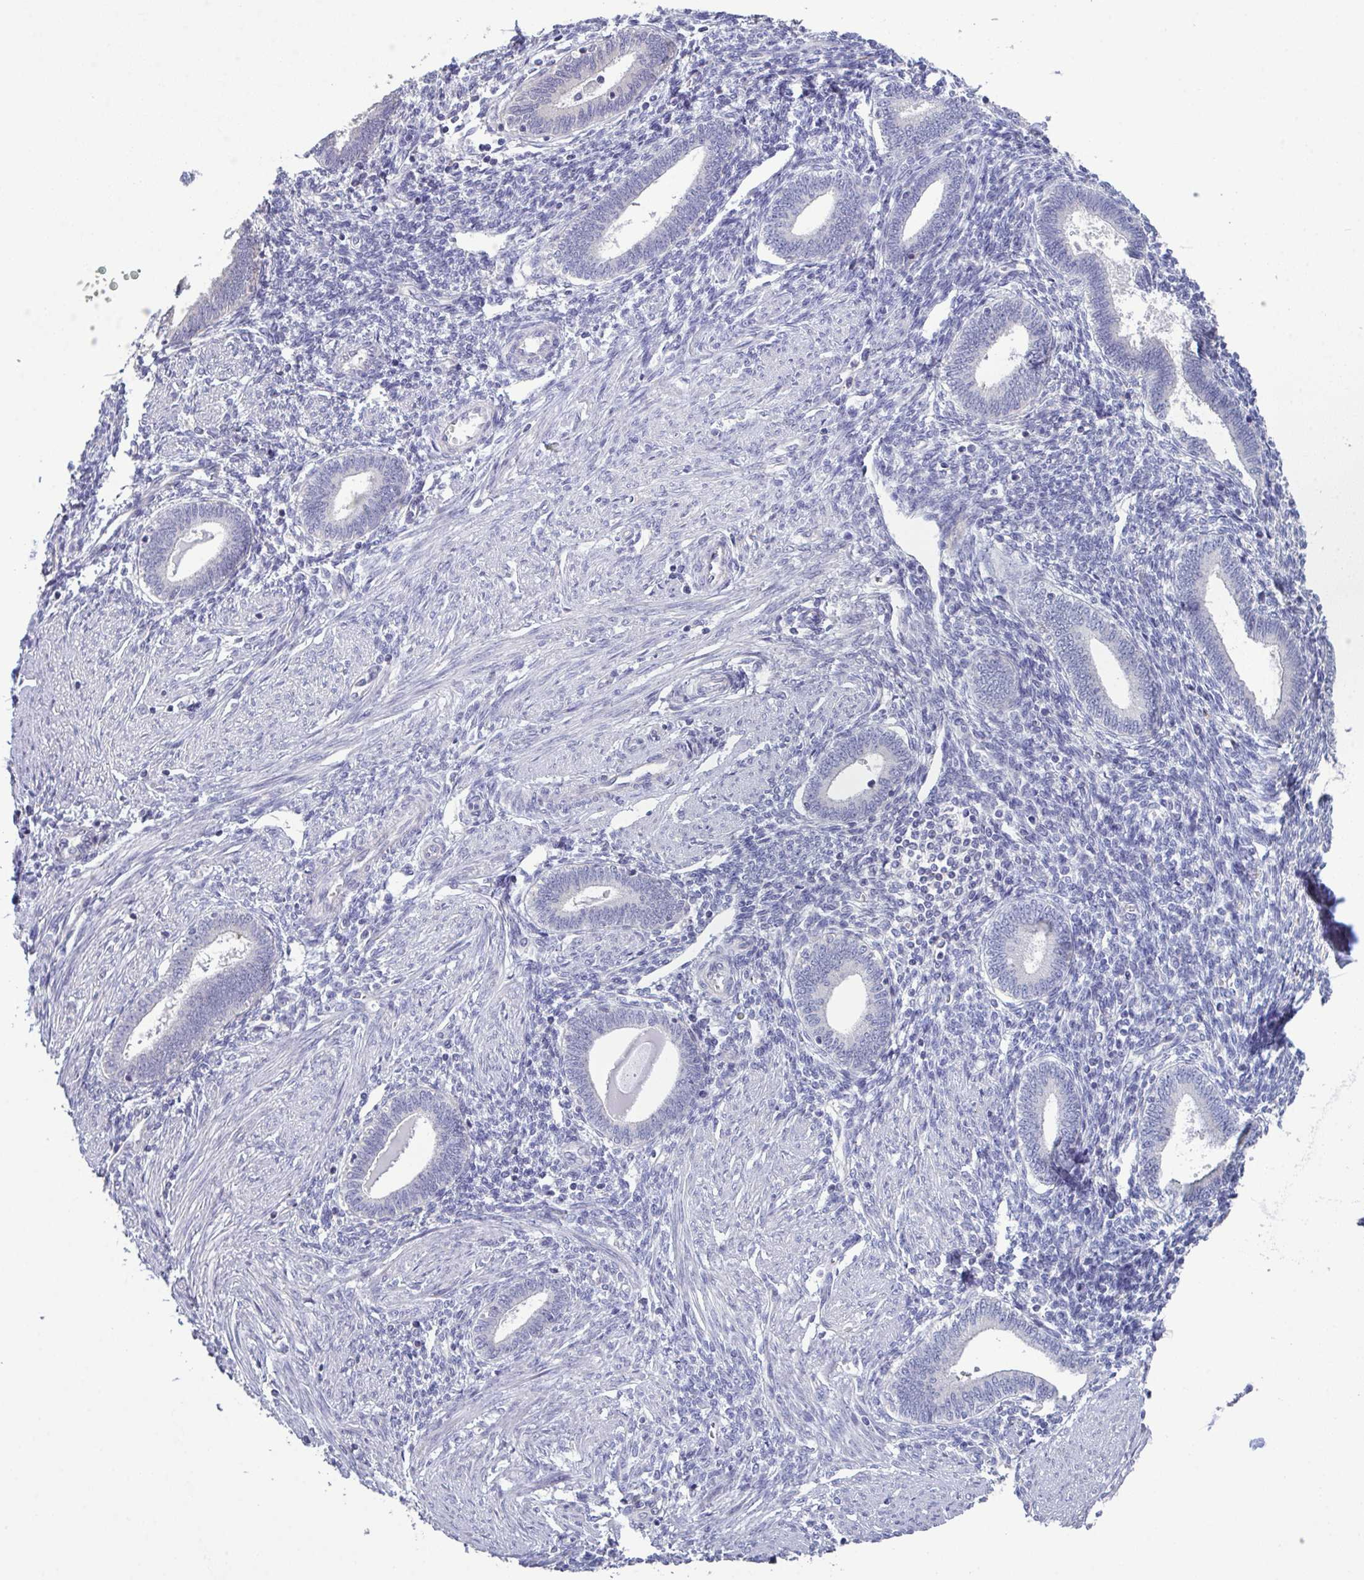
{"staining": {"intensity": "negative", "quantity": "none", "location": "none"}, "tissue": "endometrium", "cell_type": "Cells in endometrial stroma", "image_type": "normal", "snomed": [{"axis": "morphology", "description": "Normal tissue, NOS"}, {"axis": "topography", "description": "Endometrium"}], "caption": "Immunohistochemistry (IHC) of unremarkable human endometrium reveals no positivity in cells in endometrial stroma.", "gene": "GLDC", "patient": {"sex": "female", "age": 42}}